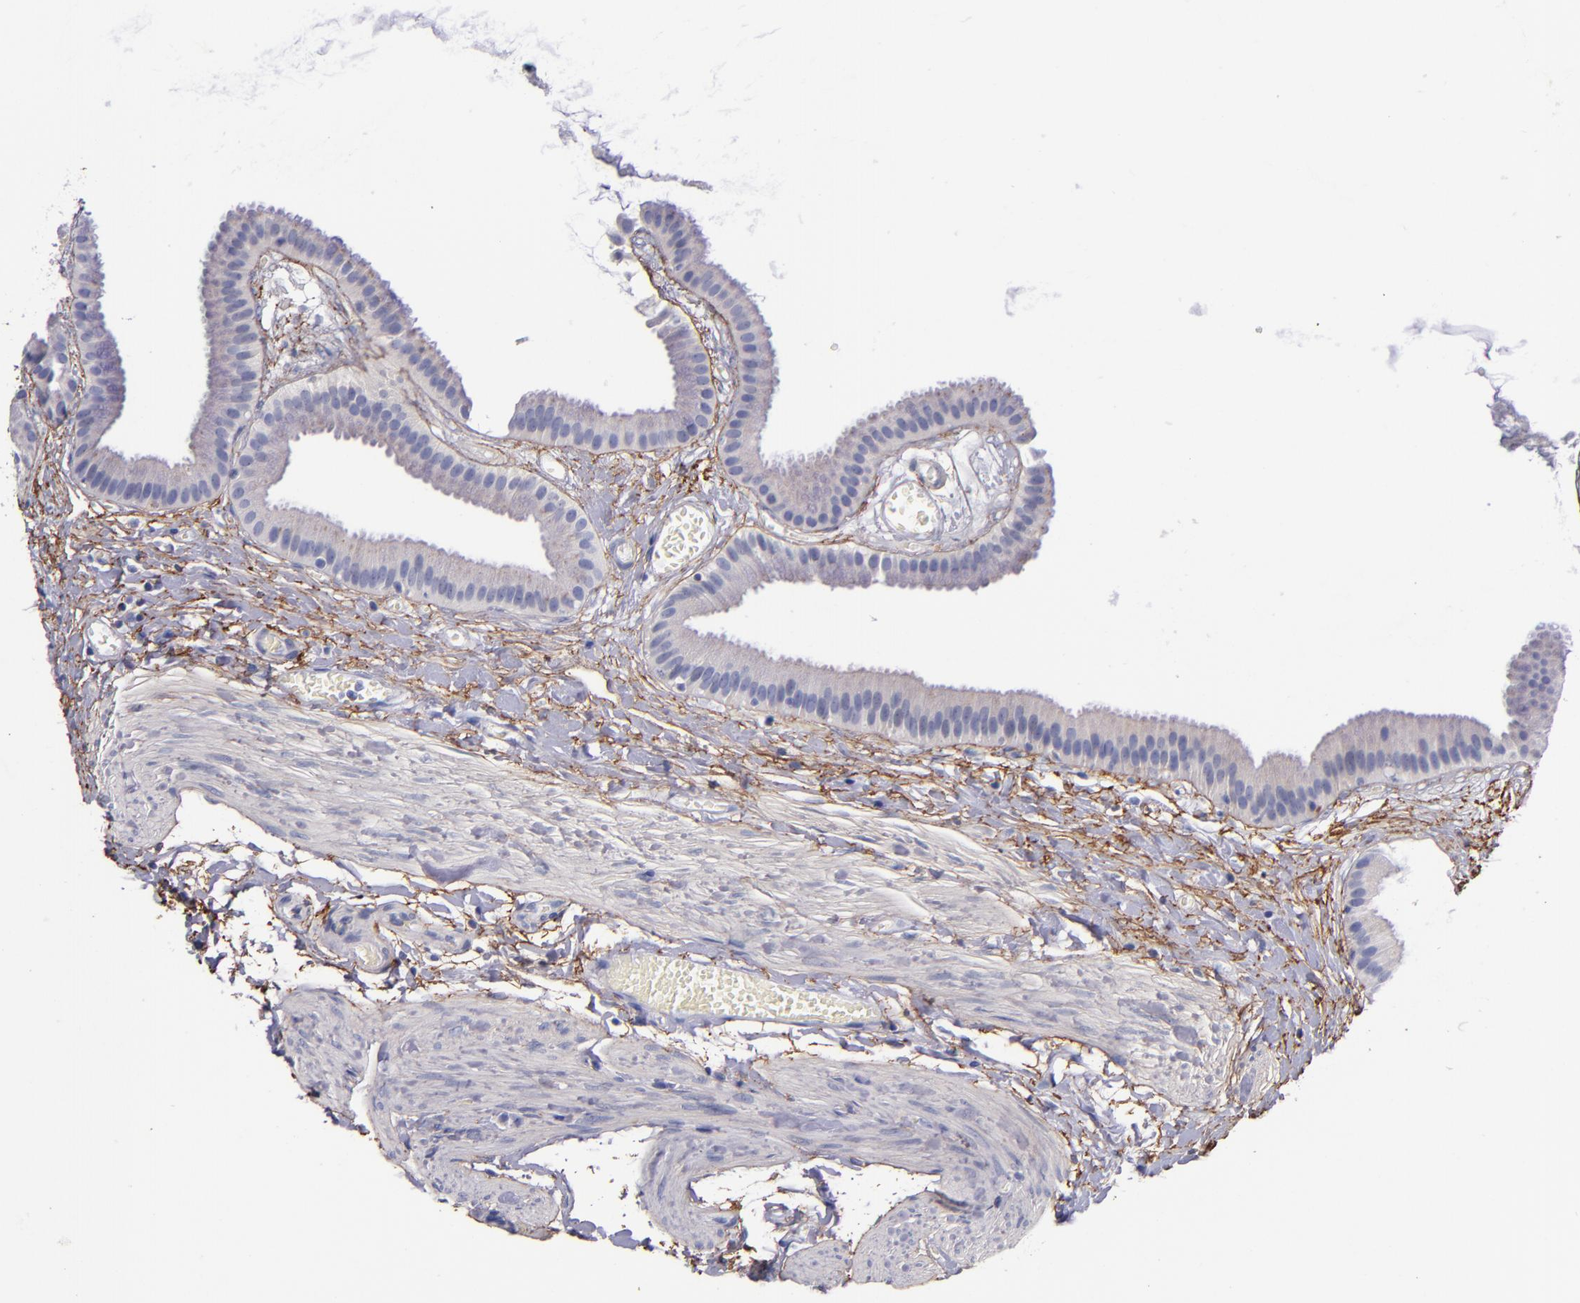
{"staining": {"intensity": "negative", "quantity": "none", "location": "none"}, "tissue": "gallbladder", "cell_type": "Glandular cells", "image_type": "normal", "snomed": [{"axis": "morphology", "description": "Normal tissue, NOS"}, {"axis": "topography", "description": "Gallbladder"}], "caption": "The histopathology image exhibits no significant positivity in glandular cells of gallbladder. (Stains: DAB (3,3'-diaminobenzidine) immunohistochemistry with hematoxylin counter stain, Microscopy: brightfield microscopy at high magnification).", "gene": "IVL", "patient": {"sex": "female", "age": 63}}